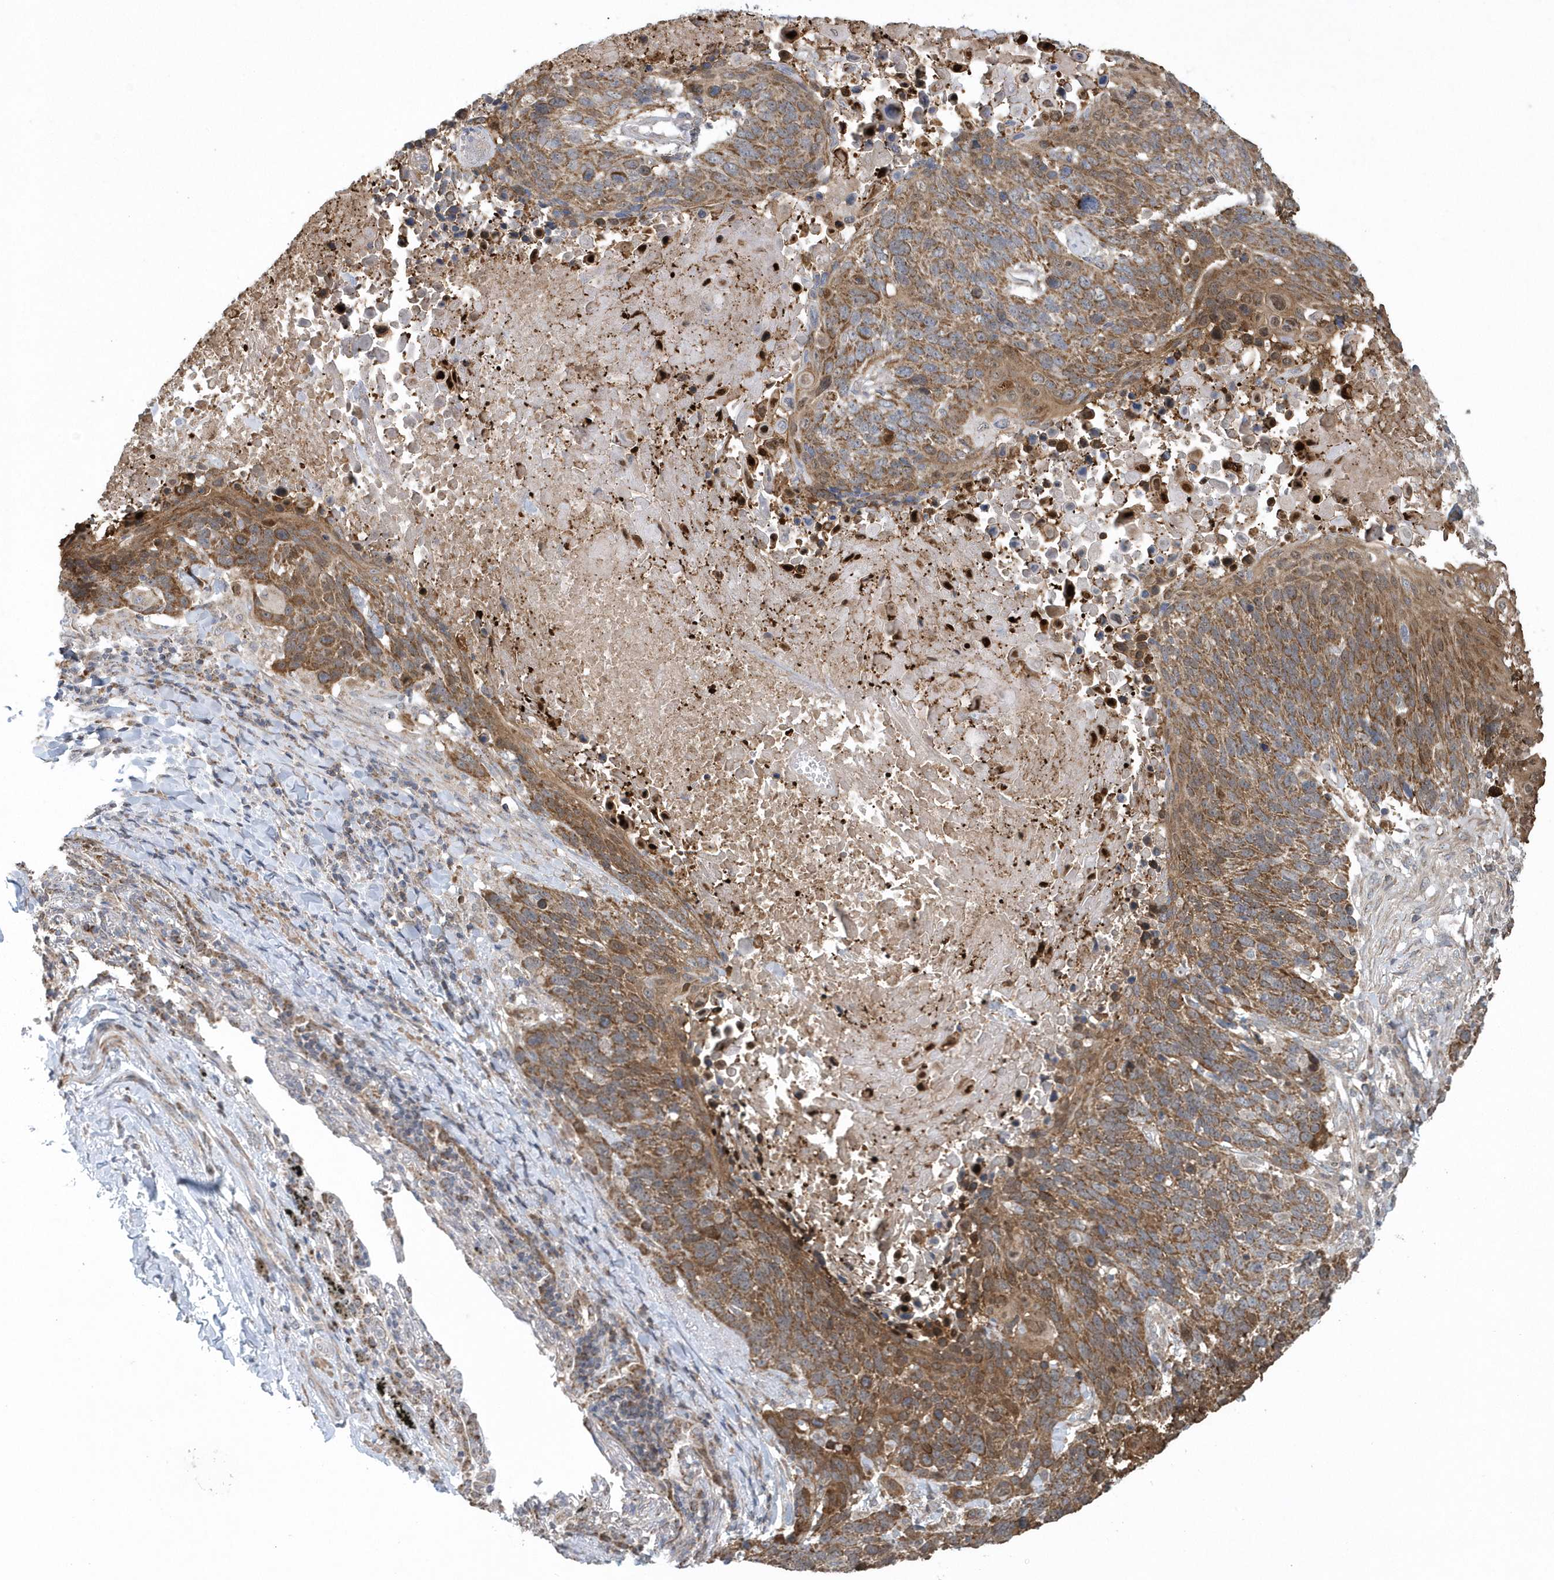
{"staining": {"intensity": "moderate", "quantity": ">75%", "location": "cytoplasmic/membranous"}, "tissue": "lung cancer", "cell_type": "Tumor cells", "image_type": "cancer", "snomed": [{"axis": "morphology", "description": "Squamous cell carcinoma, NOS"}, {"axis": "topography", "description": "Lung"}], "caption": "Immunohistochemistry micrograph of squamous cell carcinoma (lung) stained for a protein (brown), which reveals medium levels of moderate cytoplasmic/membranous staining in approximately >75% of tumor cells.", "gene": "SLX9", "patient": {"sex": "male", "age": 66}}